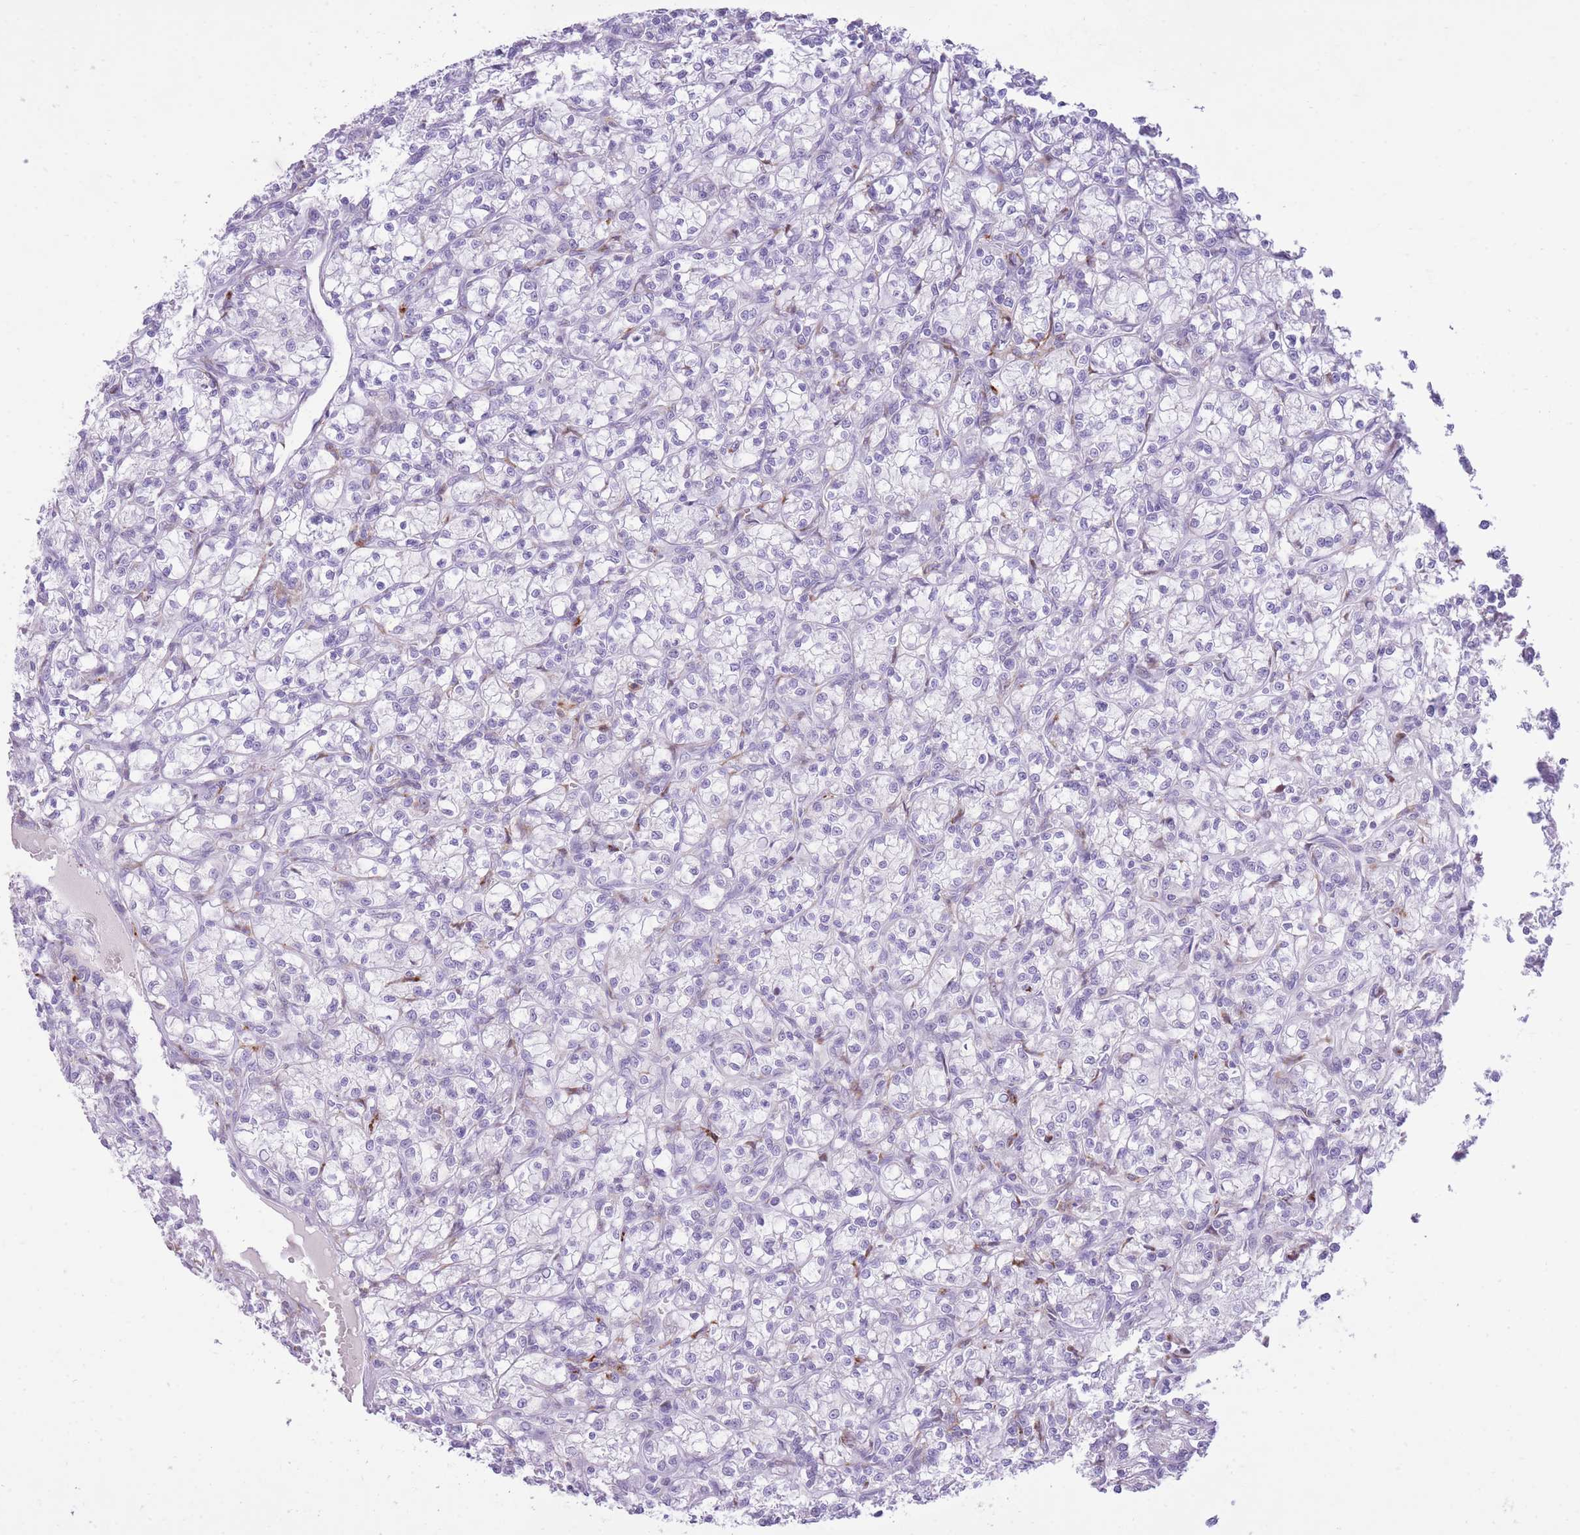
{"staining": {"intensity": "negative", "quantity": "none", "location": "none"}, "tissue": "renal cancer", "cell_type": "Tumor cells", "image_type": "cancer", "snomed": [{"axis": "morphology", "description": "Adenocarcinoma, NOS"}, {"axis": "topography", "description": "Kidney"}], "caption": "Tumor cells are negative for brown protein staining in adenocarcinoma (renal).", "gene": "MEIS3", "patient": {"sex": "female", "age": 59}}